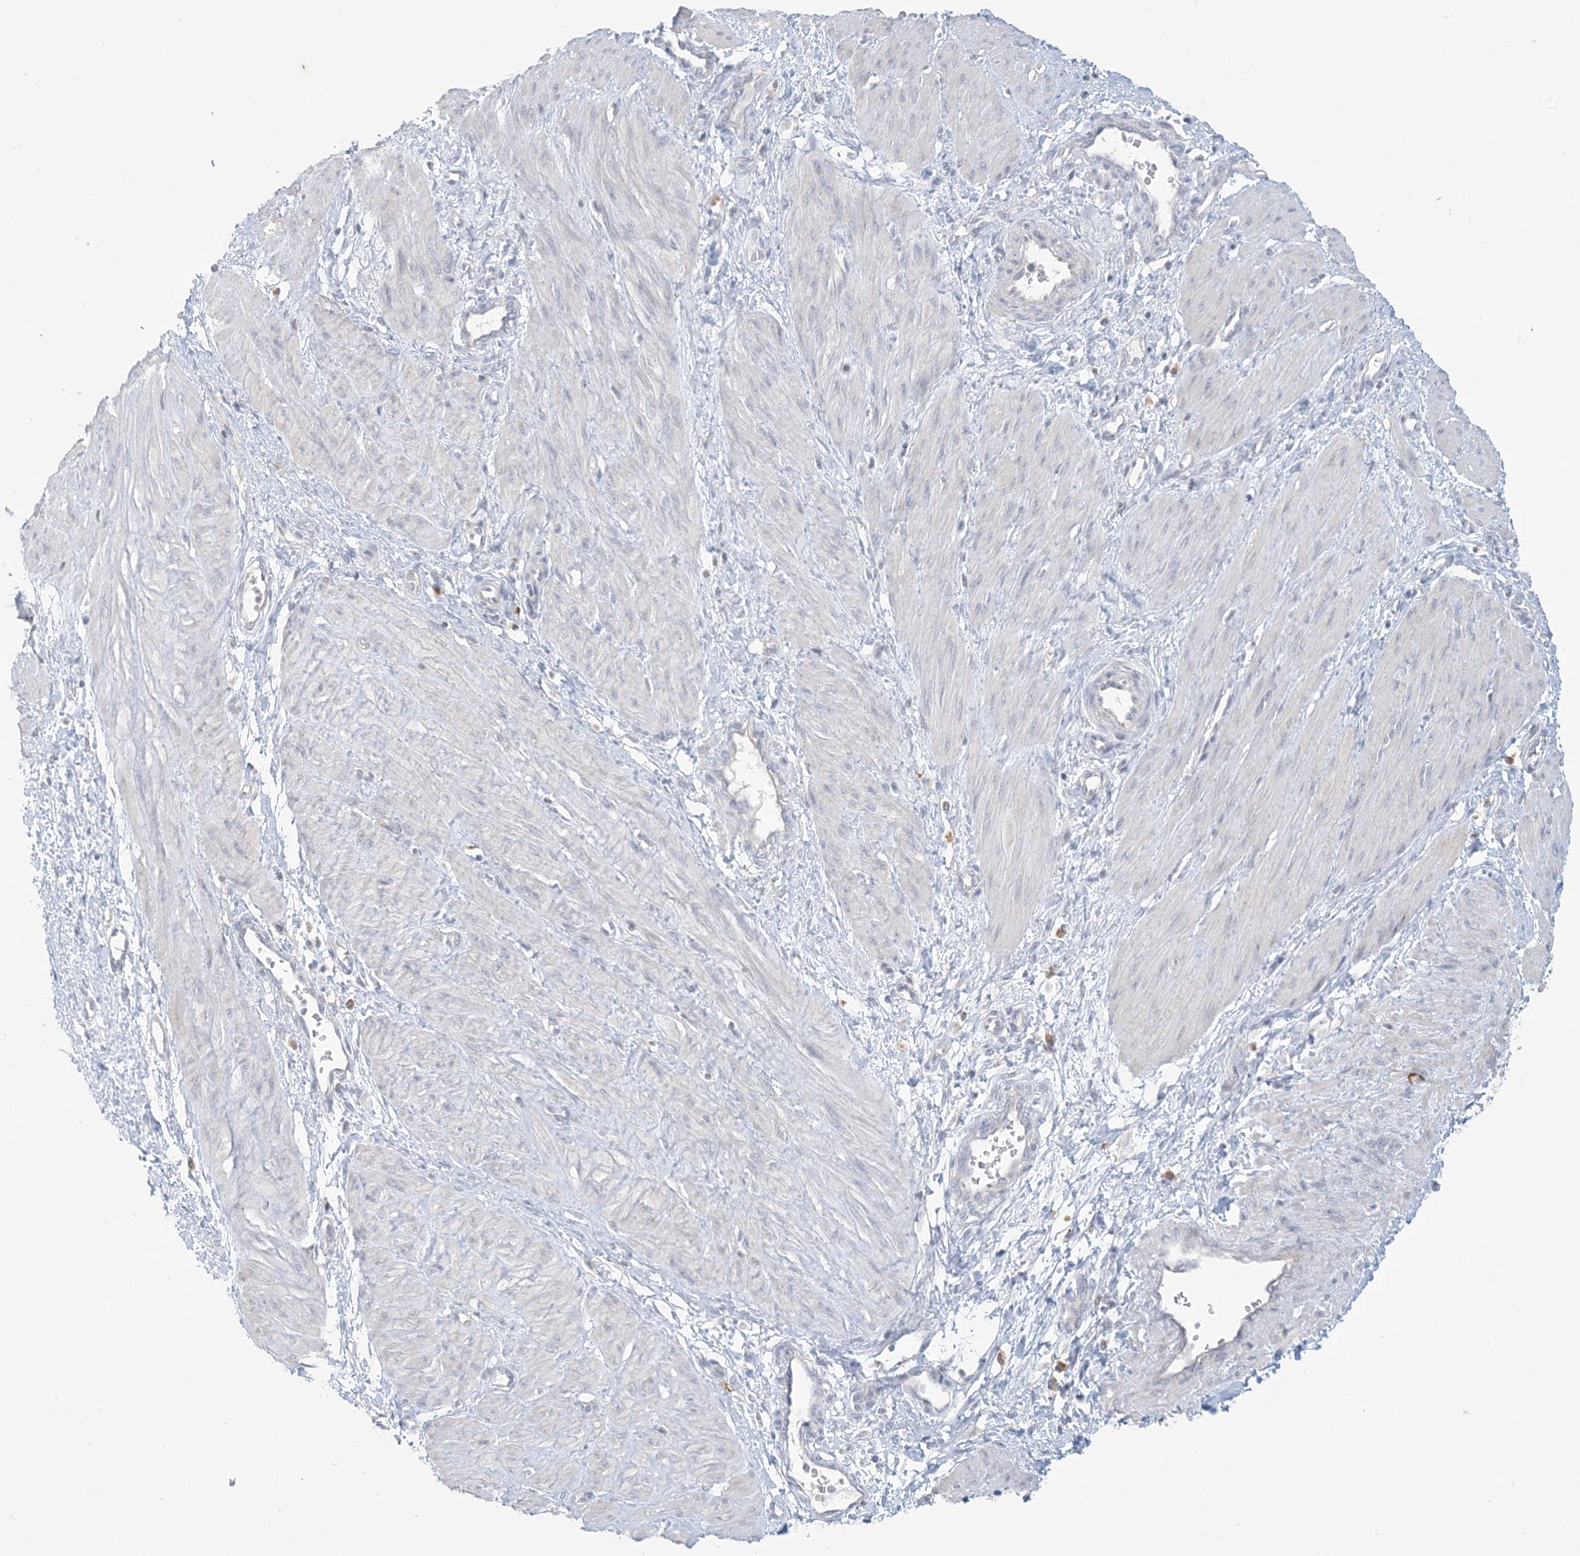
{"staining": {"intensity": "negative", "quantity": "none", "location": "none"}, "tissue": "smooth muscle", "cell_type": "Smooth muscle cells", "image_type": "normal", "snomed": [{"axis": "morphology", "description": "Normal tissue, NOS"}, {"axis": "topography", "description": "Endometrium"}], "caption": "High power microscopy histopathology image of an immunohistochemistry (IHC) histopathology image of unremarkable smooth muscle, revealing no significant expression in smooth muscle cells.", "gene": "KIF3A", "patient": {"sex": "female", "age": 33}}